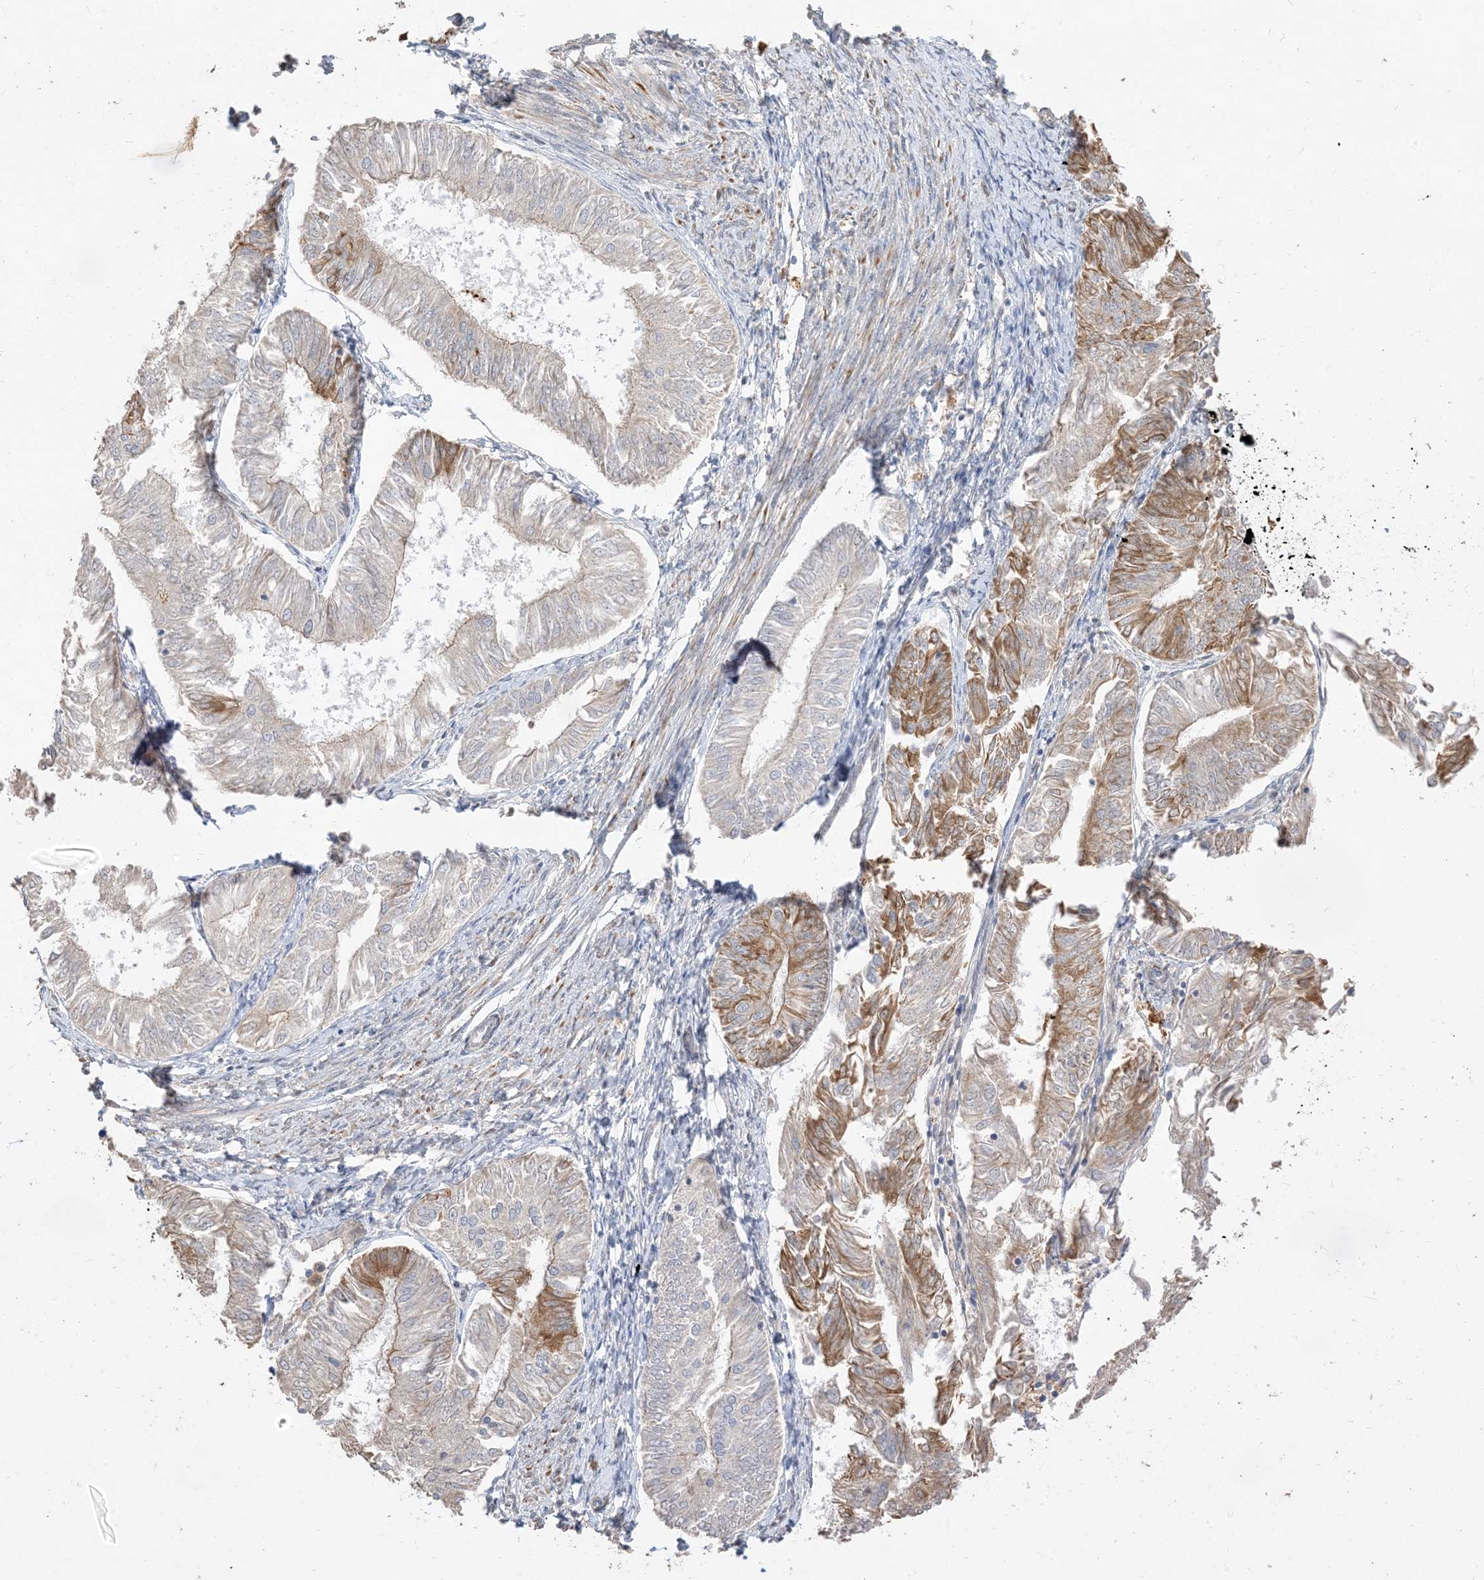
{"staining": {"intensity": "moderate", "quantity": "<25%", "location": "cytoplasmic/membranous"}, "tissue": "endometrial cancer", "cell_type": "Tumor cells", "image_type": "cancer", "snomed": [{"axis": "morphology", "description": "Adenocarcinoma, NOS"}, {"axis": "topography", "description": "Endometrium"}], "caption": "A photomicrograph of human adenocarcinoma (endometrial) stained for a protein reveals moderate cytoplasmic/membranous brown staining in tumor cells.", "gene": "RNF175", "patient": {"sex": "female", "age": 58}}